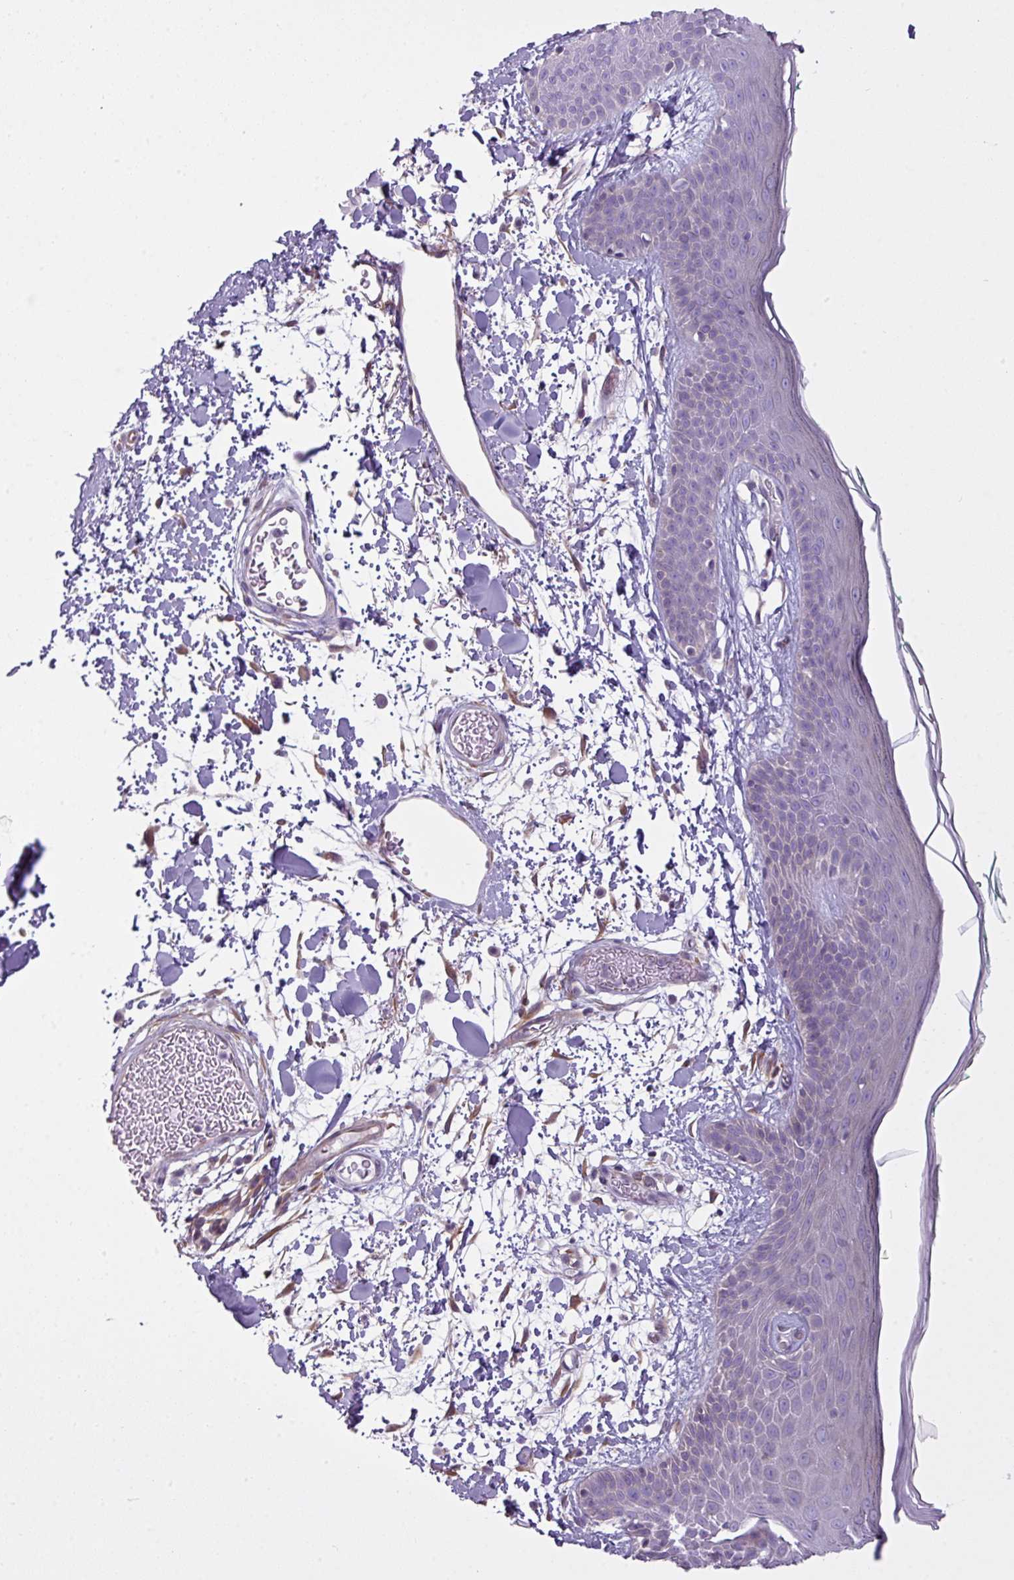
{"staining": {"intensity": "moderate", "quantity": ">75%", "location": "cytoplasmic/membranous"}, "tissue": "skin", "cell_type": "Fibroblasts", "image_type": "normal", "snomed": [{"axis": "morphology", "description": "Normal tissue, NOS"}, {"axis": "topography", "description": "Skin"}], "caption": "Approximately >75% of fibroblasts in benign human skin demonstrate moderate cytoplasmic/membranous protein staining as visualized by brown immunohistochemical staining.", "gene": "CAMK2A", "patient": {"sex": "male", "age": 79}}